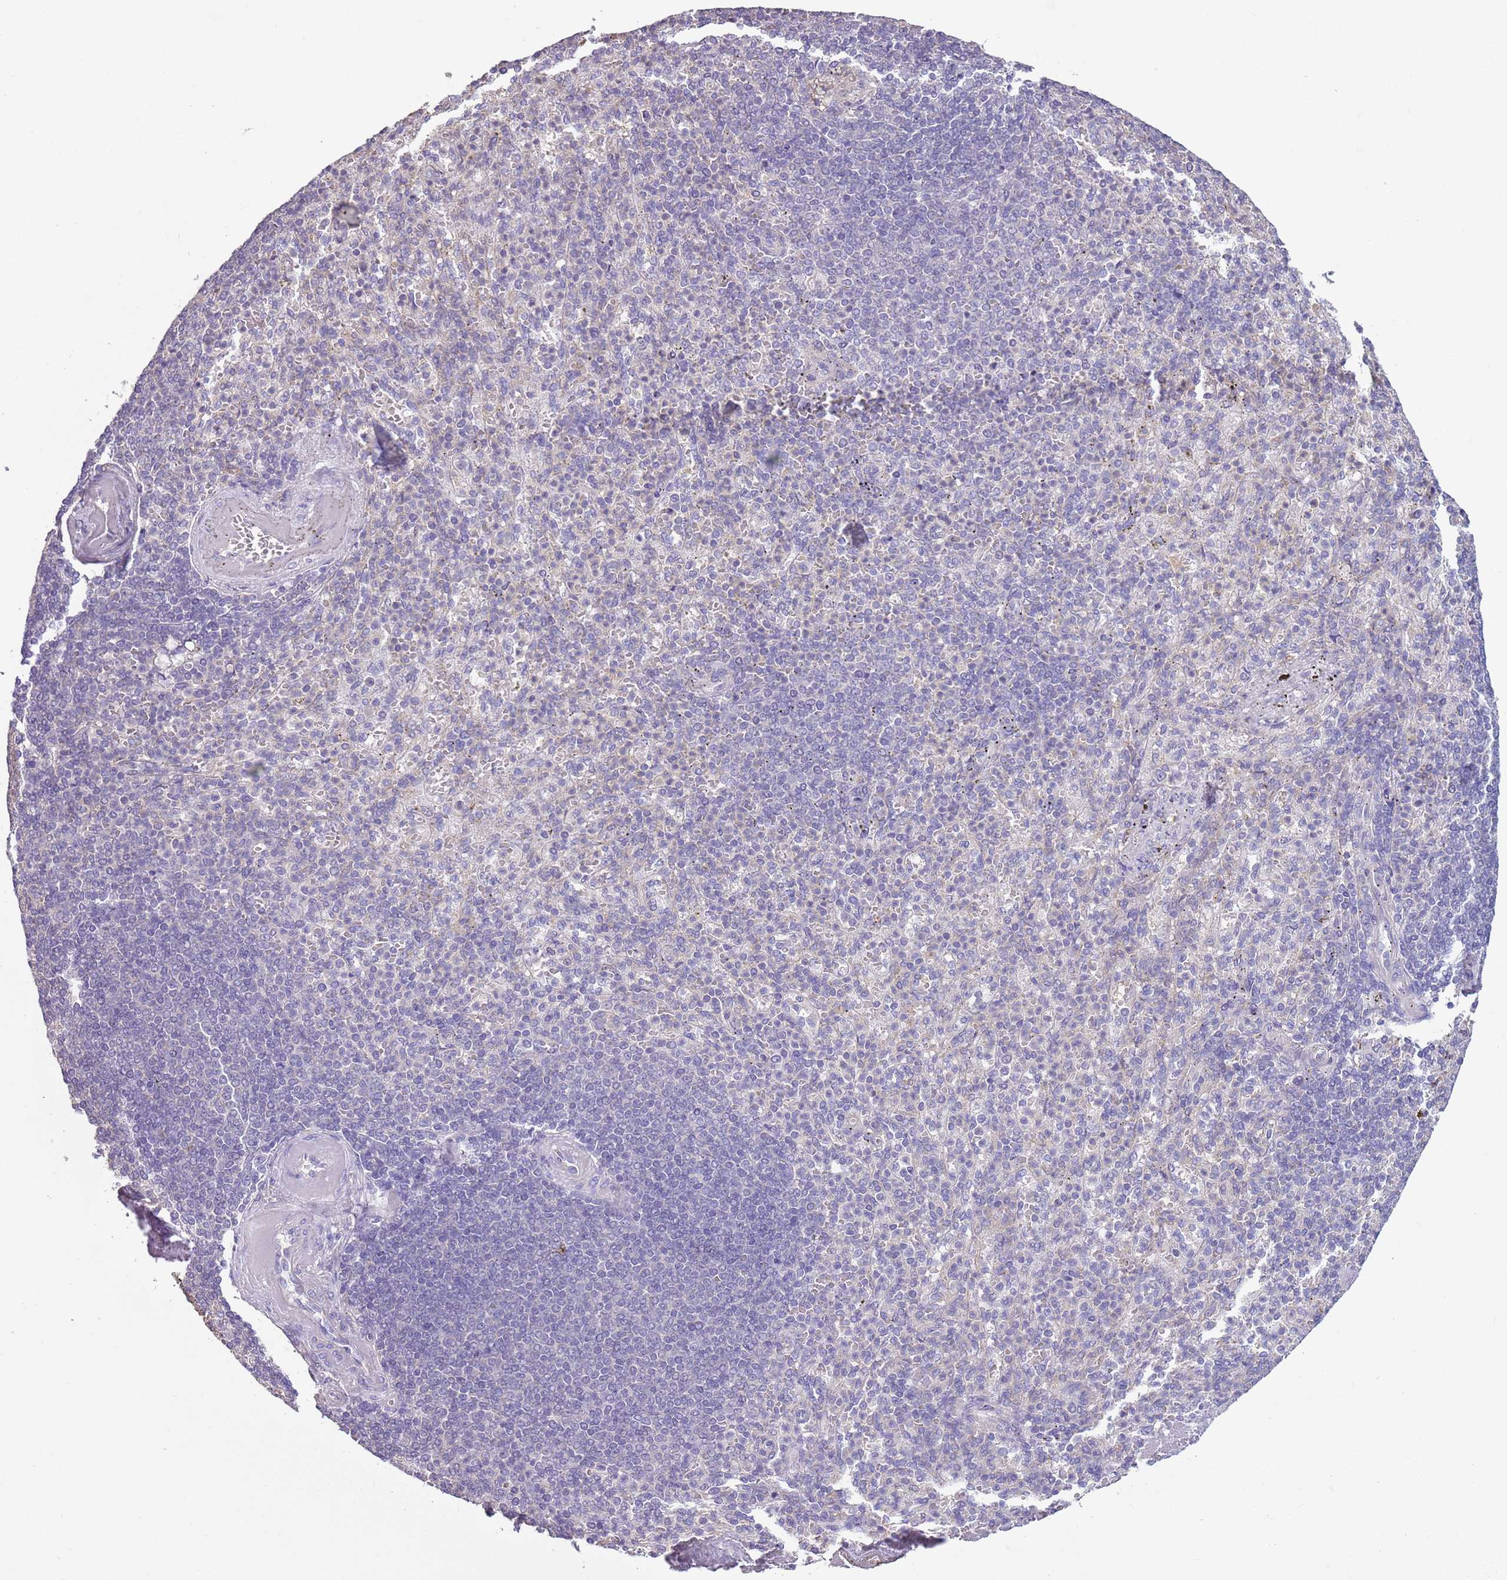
{"staining": {"intensity": "negative", "quantity": "none", "location": "none"}, "tissue": "spleen", "cell_type": "Cells in red pulp", "image_type": "normal", "snomed": [{"axis": "morphology", "description": "Normal tissue, NOS"}, {"axis": "topography", "description": "Spleen"}], "caption": "High power microscopy photomicrograph of an IHC image of normal spleen, revealing no significant staining in cells in red pulp. Nuclei are stained in blue.", "gene": "CAPN9", "patient": {"sex": "female", "age": 74}}